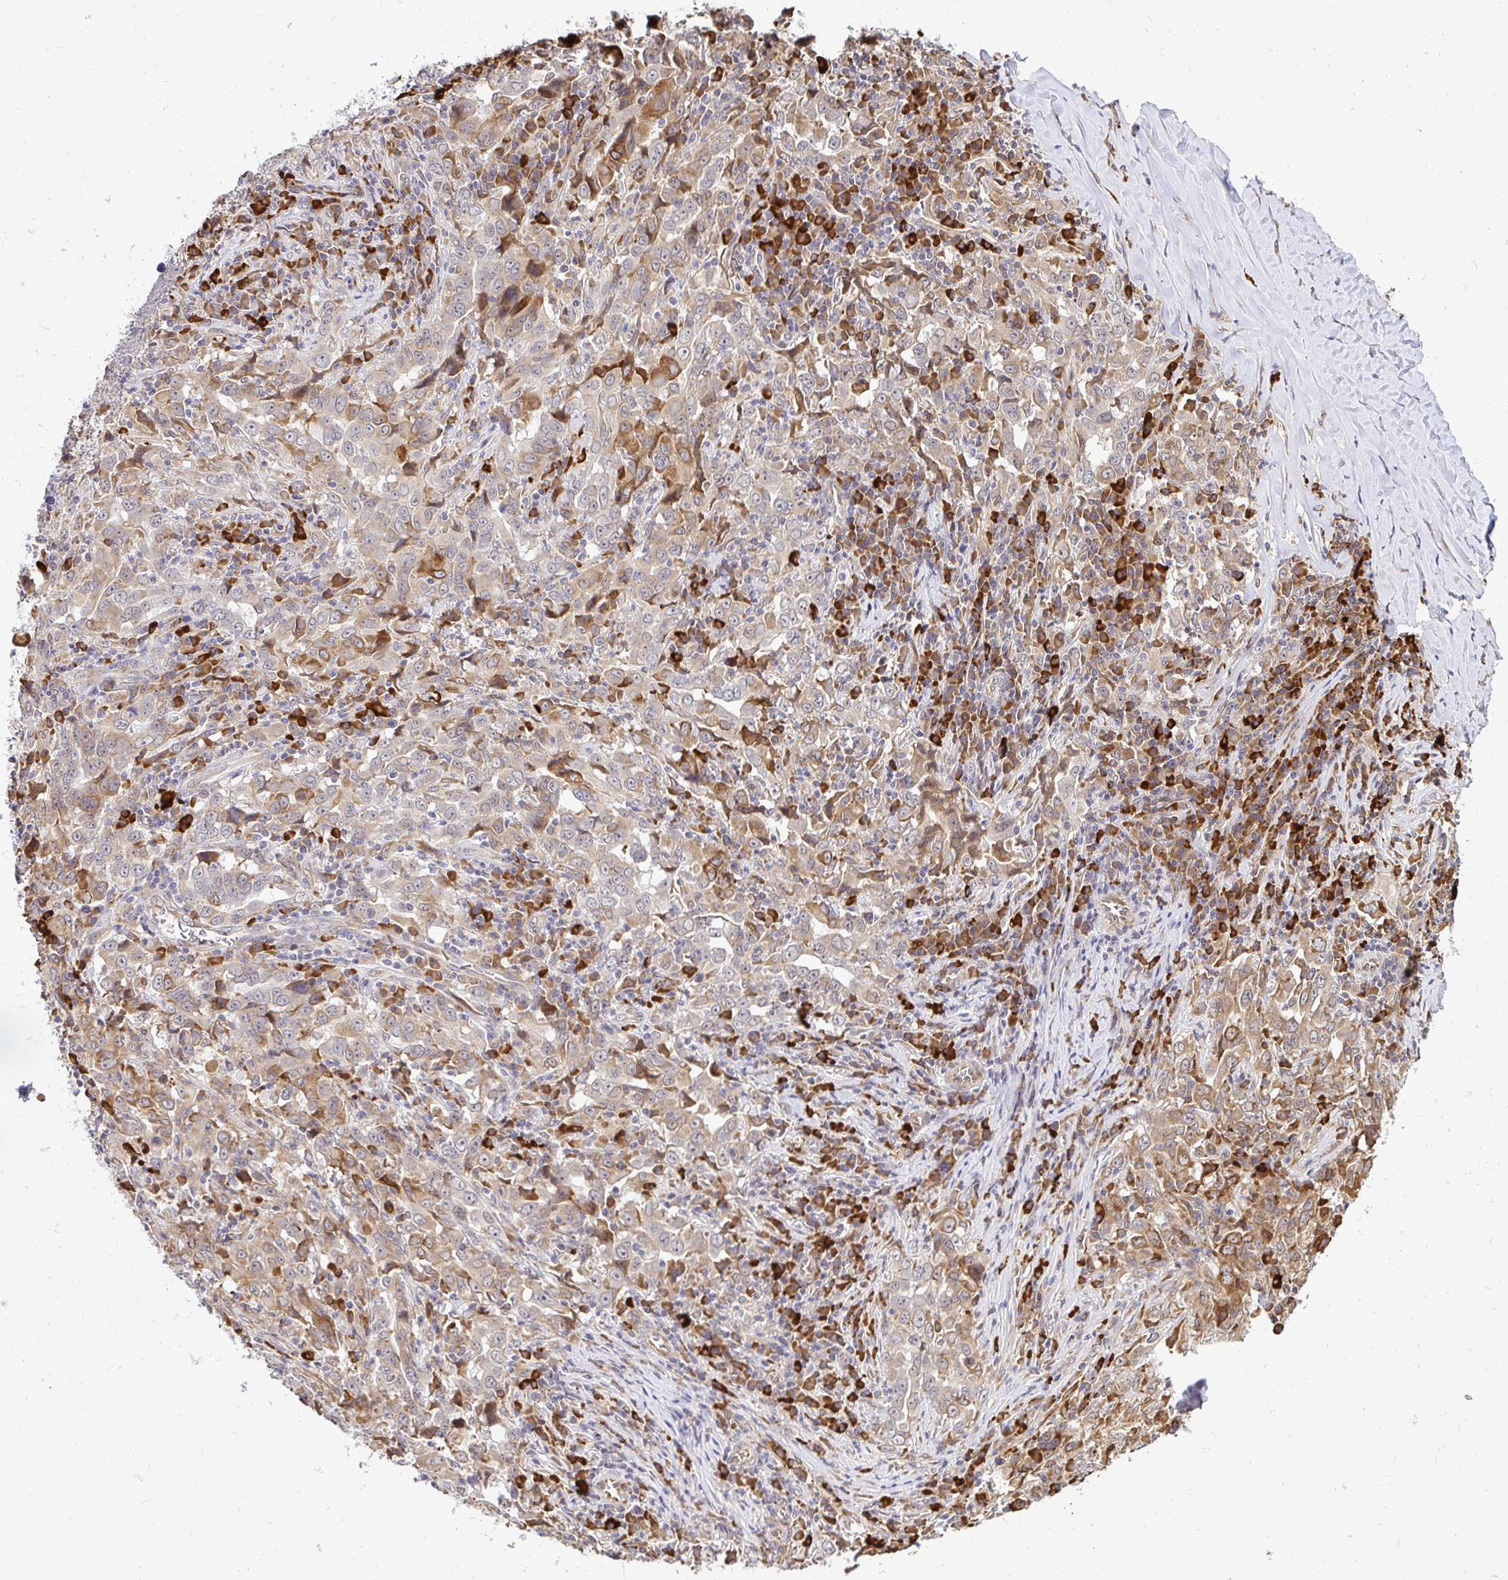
{"staining": {"intensity": "moderate", "quantity": ">75%", "location": "cytoplasmic/membranous"}, "tissue": "lung cancer", "cell_type": "Tumor cells", "image_type": "cancer", "snomed": [{"axis": "morphology", "description": "Adenocarcinoma, NOS"}, {"axis": "topography", "description": "Lung"}], "caption": "Protein staining displays moderate cytoplasmic/membranous expression in about >75% of tumor cells in lung cancer (adenocarcinoma).", "gene": "NAALAD2", "patient": {"sex": "male", "age": 67}}